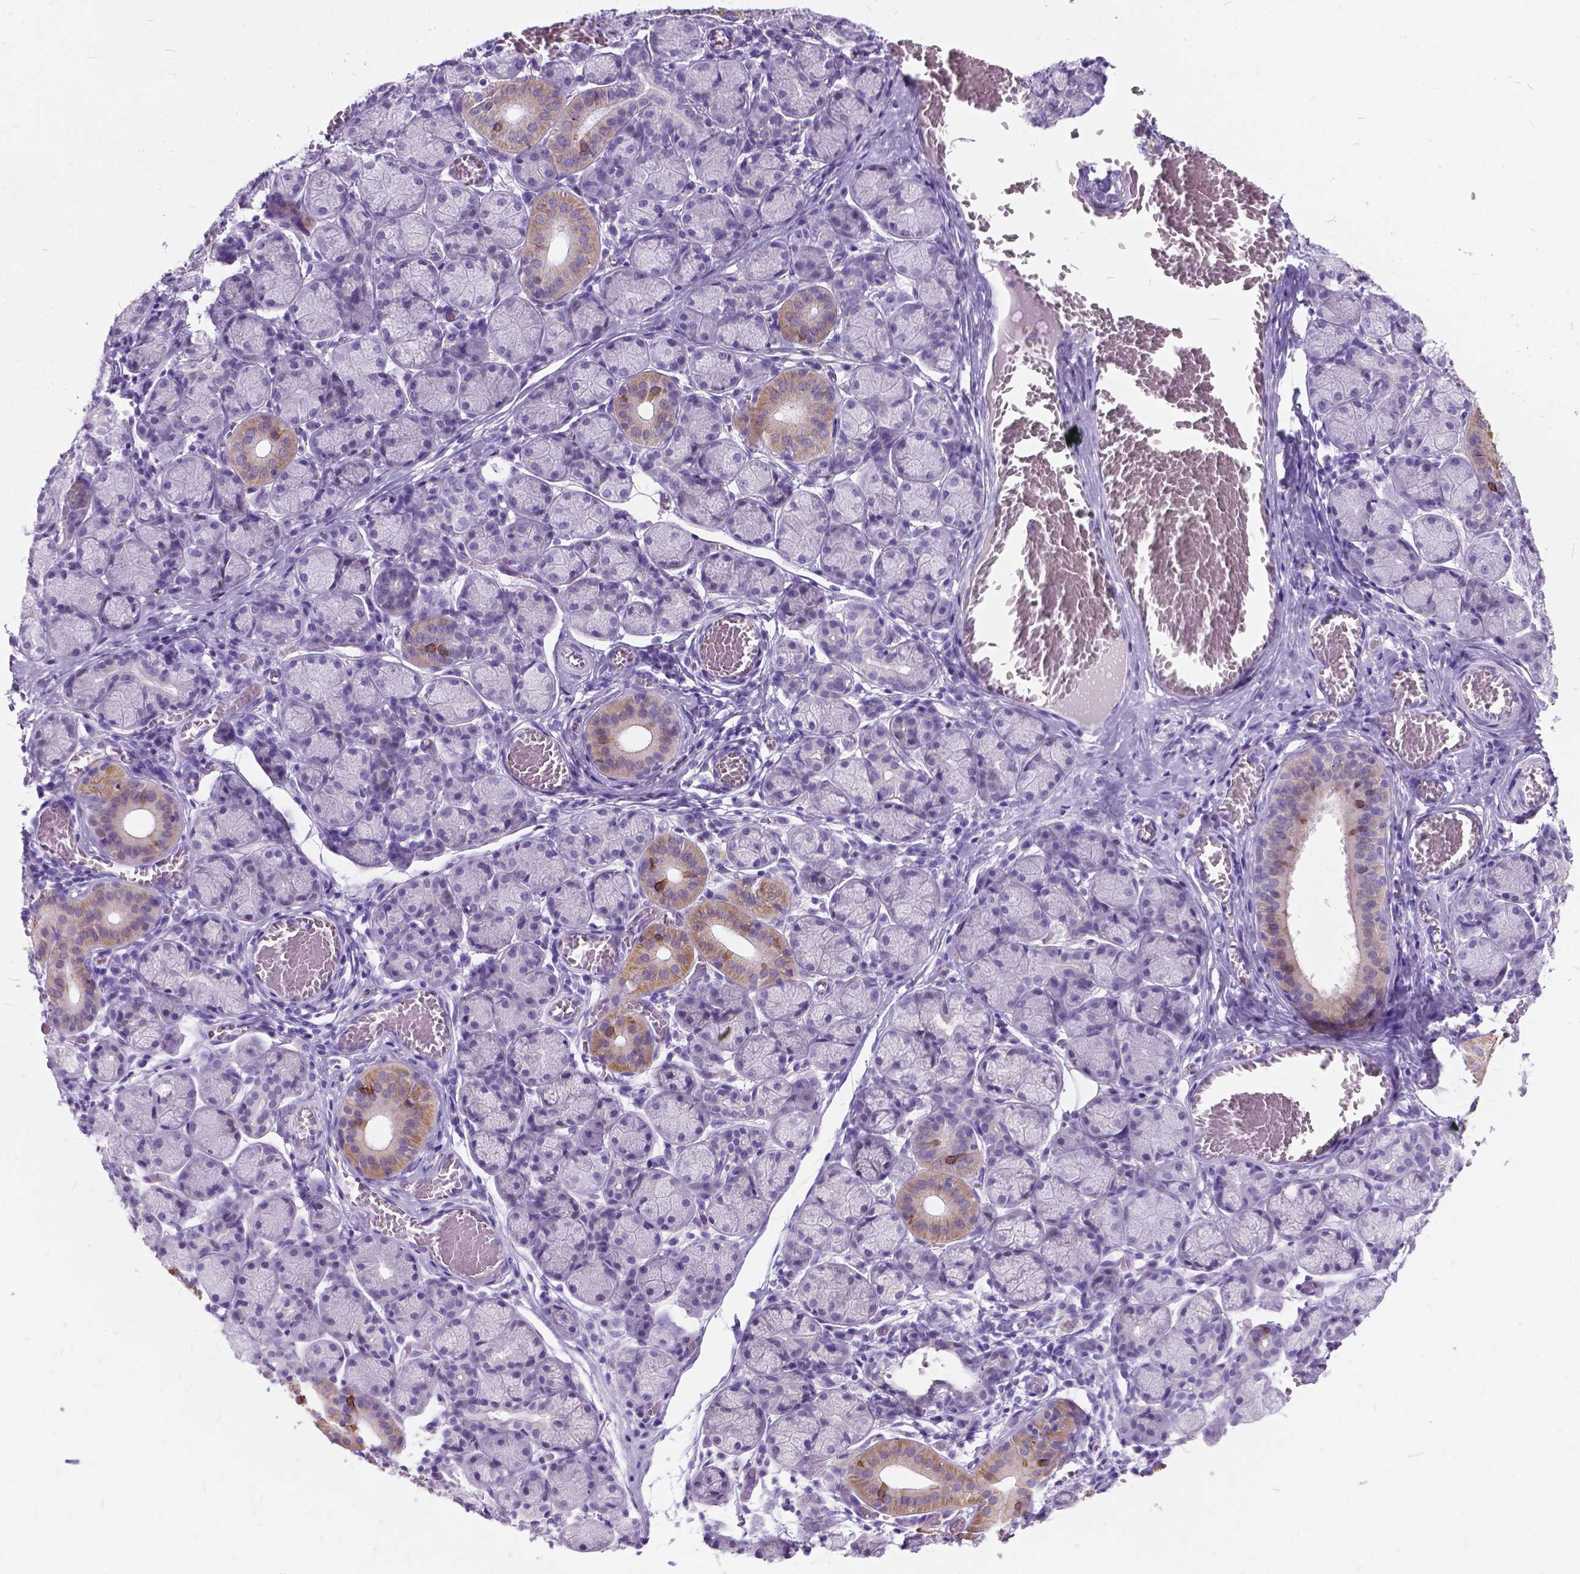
{"staining": {"intensity": "moderate", "quantity": "<25%", "location": "cytoplasmic/membranous"}, "tissue": "salivary gland", "cell_type": "Glandular cells", "image_type": "normal", "snomed": [{"axis": "morphology", "description": "Normal tissue, NOS"}, {"axis": "topography", "description": "Salivary gland"}, {"axis": "topography", "description": "Peripheral nerve tissue"}], "caption": "Approximately <25% of glandular cells in unremarkable salivary gland reveal moderate cytoplasmic/membranous protein positivity as visualized by brown immunohistochemical staining.", "gene": "BSND", "patient": {"sex": "female", "age": 24}}